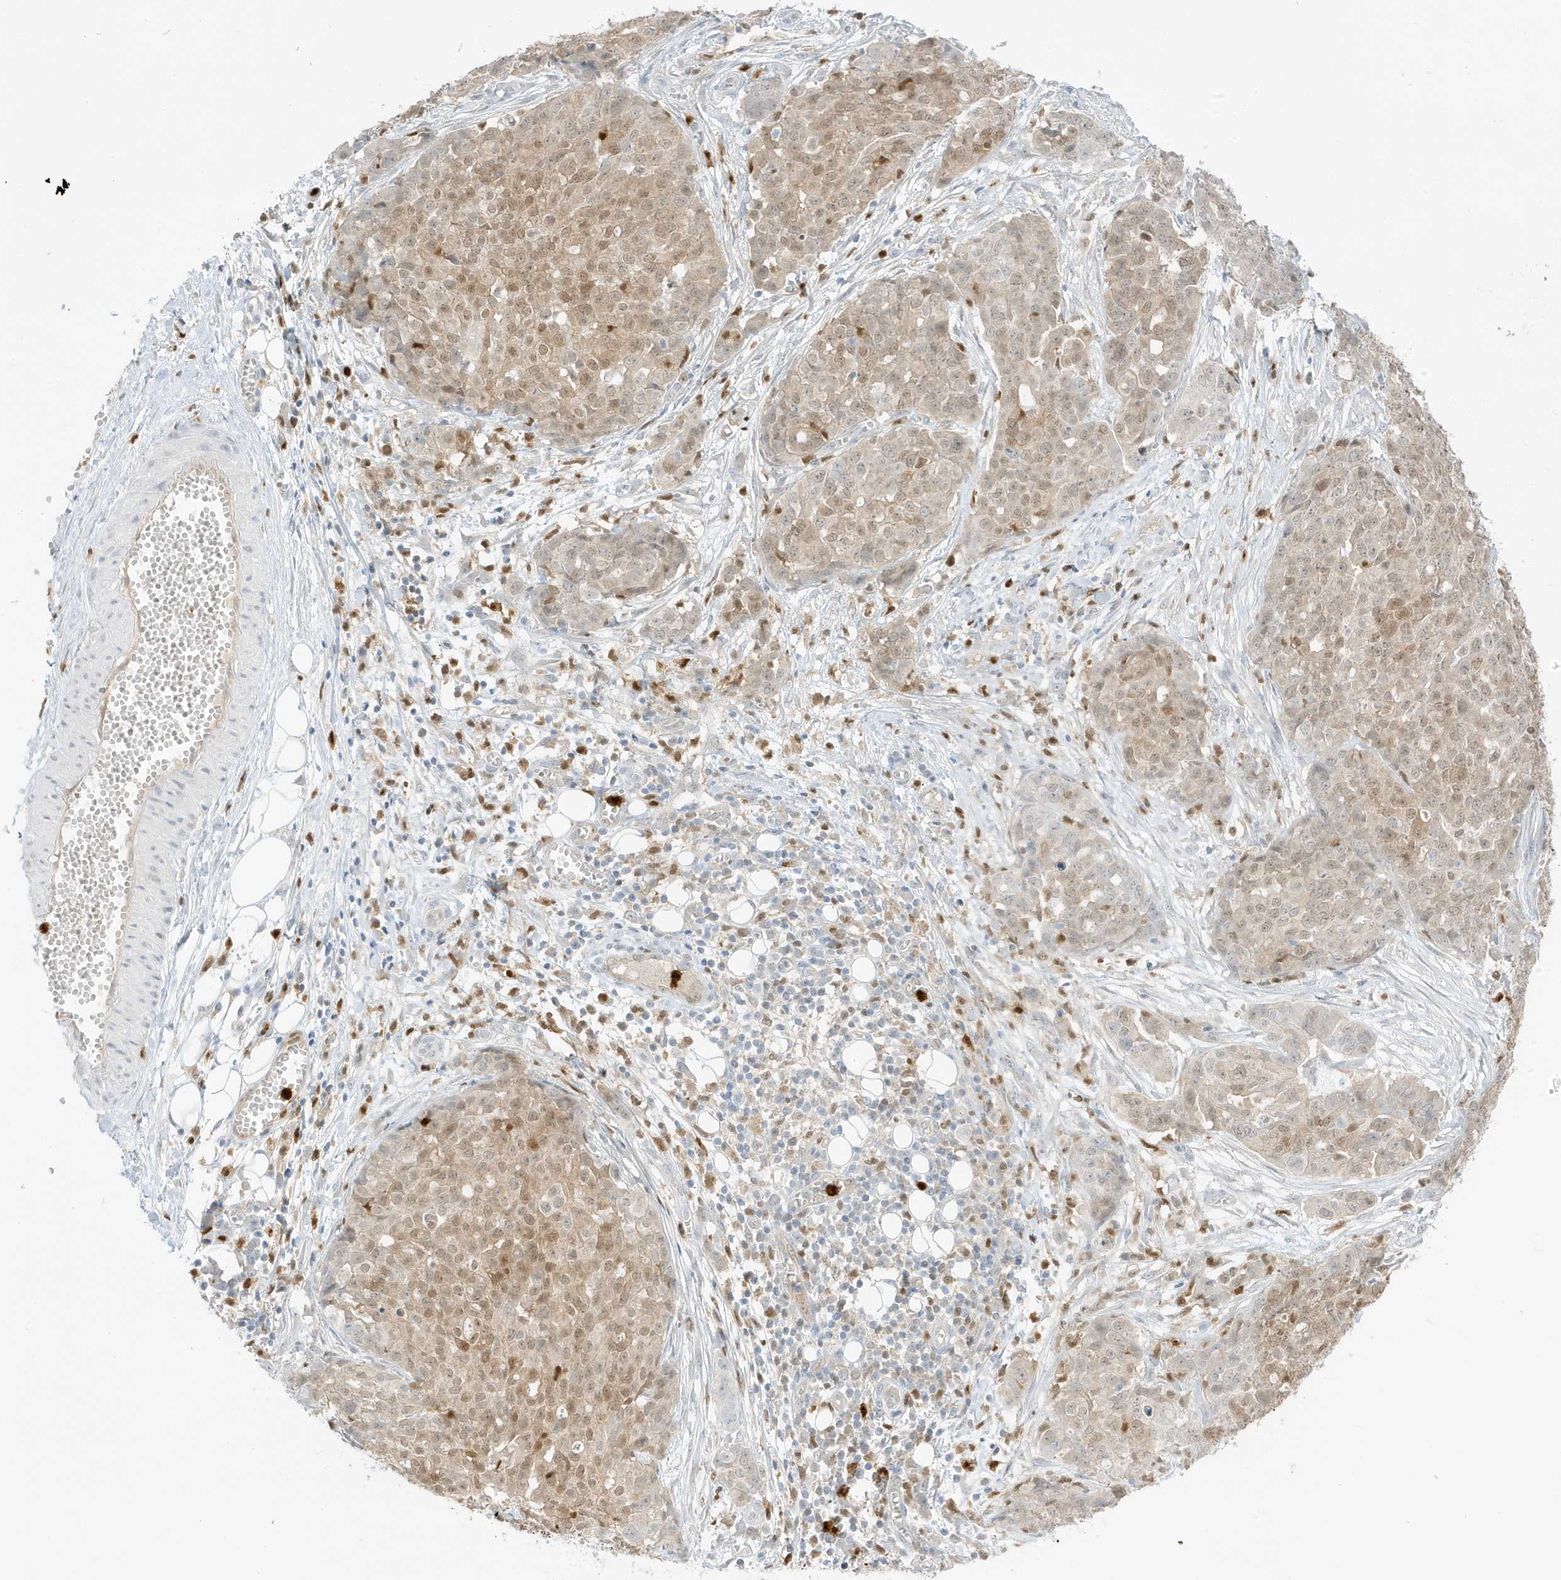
{"staining": {"intensity": "moderate", "quantity": ">75%", "location": "nuclear"}, "tissue": "ovarian cancer", "cell_type": "Tumor cells", "image_type": "cancer", "snomed": [{"axis": "morphology", "description": "Cystadenocarcinoma, serous, NOS"}, {"axis": "topography", "description": "Soft tissue"}, {"axis": "topography", "description": "Ovary"}], "caption": "Protein expression analysis of ovarian cancer (serous cystadenocarcinoma) shows moderate nuclear expression in about >75% of tumor cells.", "gene": "GCA", "patient": {"sex": "female", "age": 57}}